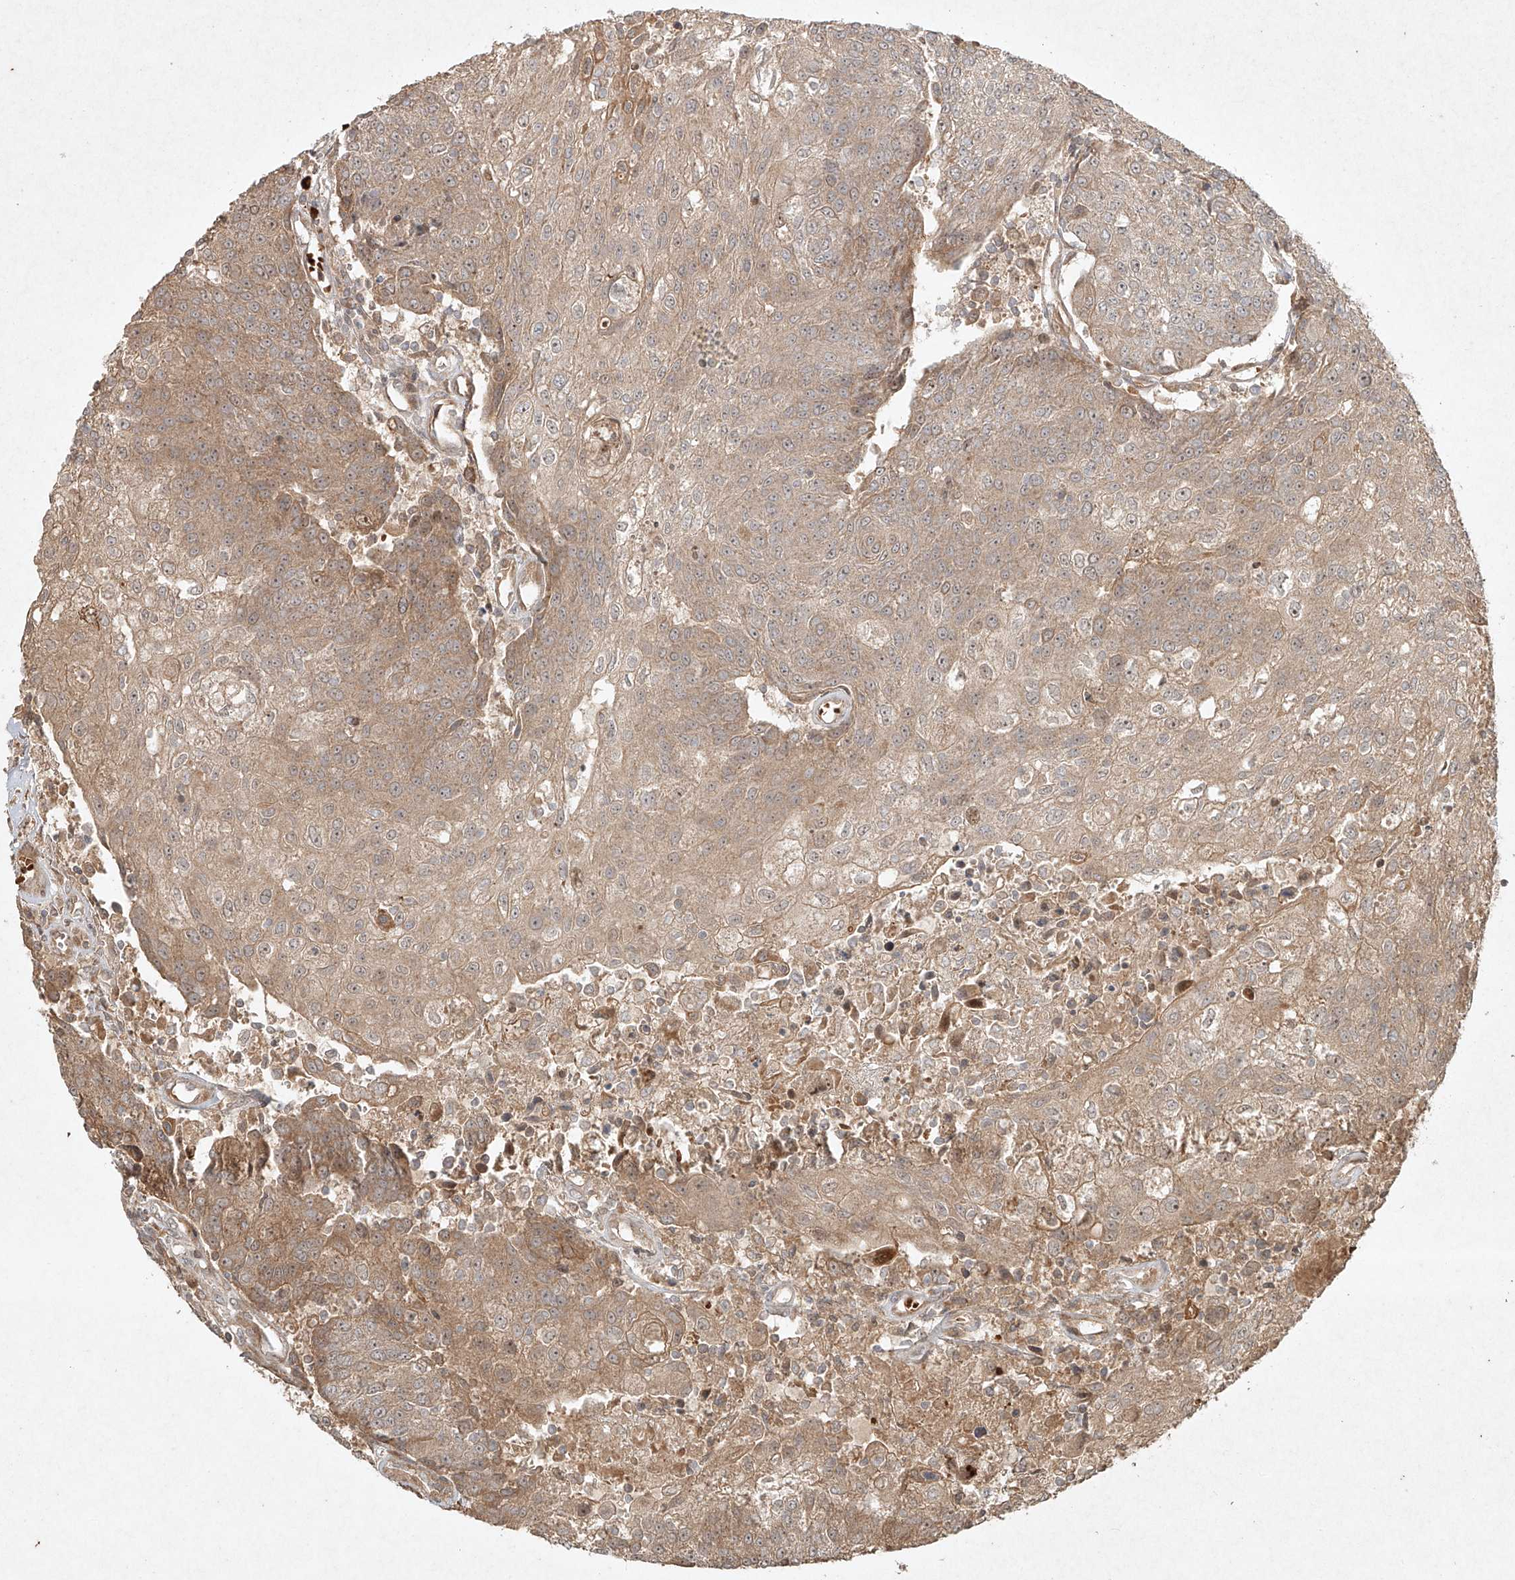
{"staining": {"intensity": "moderate", "quantity": ">75%", "location": "cytoplasmic/membranous"}, "tissue": "urothelial cancer", "cell_type": "Tumor cells", "image_type": "cancer", "snomed": [{"axis": "morphology", "description": "Urothelial carcinoma, High grade"}, {"axis": "topography", "description": "Urinary bladder"}], "caption": "Tumor cells show medium levels of moderate cytoplasmic/membranous staining in about >75% of cells in human urothelial cancer. (DAB IHC, brown staining for protein, blue staining for nuclei).", "gene": "CYYR1", "patient": {"sex": "female", "age": 85}}